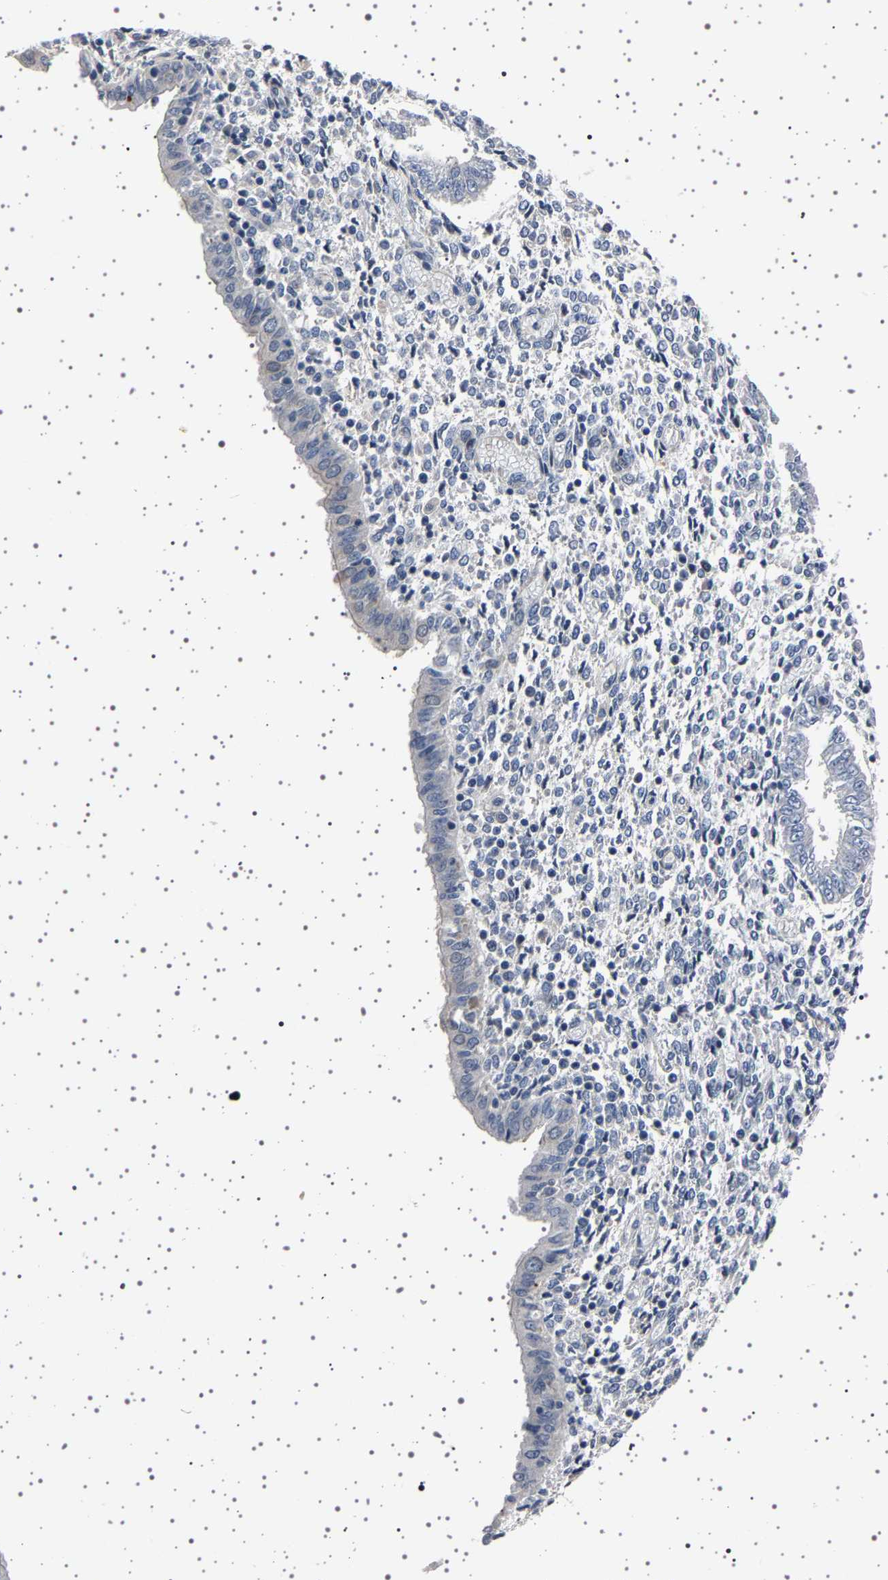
{"staining": {"intensity": "negative", "quantity": "none", "location": "none"}, "tissue": "endometrium", "cell_type": "Cells in endometrial stroma", "image_type": "normal", "snomed": [{"axis": "morphology", "description": "Normal tissue, NOS"}, {"axis": "topography", "description": "Endometrium"}], "caption": "High magnification brightfield microscopy of benign endometrium stained with DAB (brown) and counterstained with hematoxylin (blue): cells in endometrial stroma show no significant expression.", "gene": "IL10RB", "patient": {"sex": "female", "age": 35}}